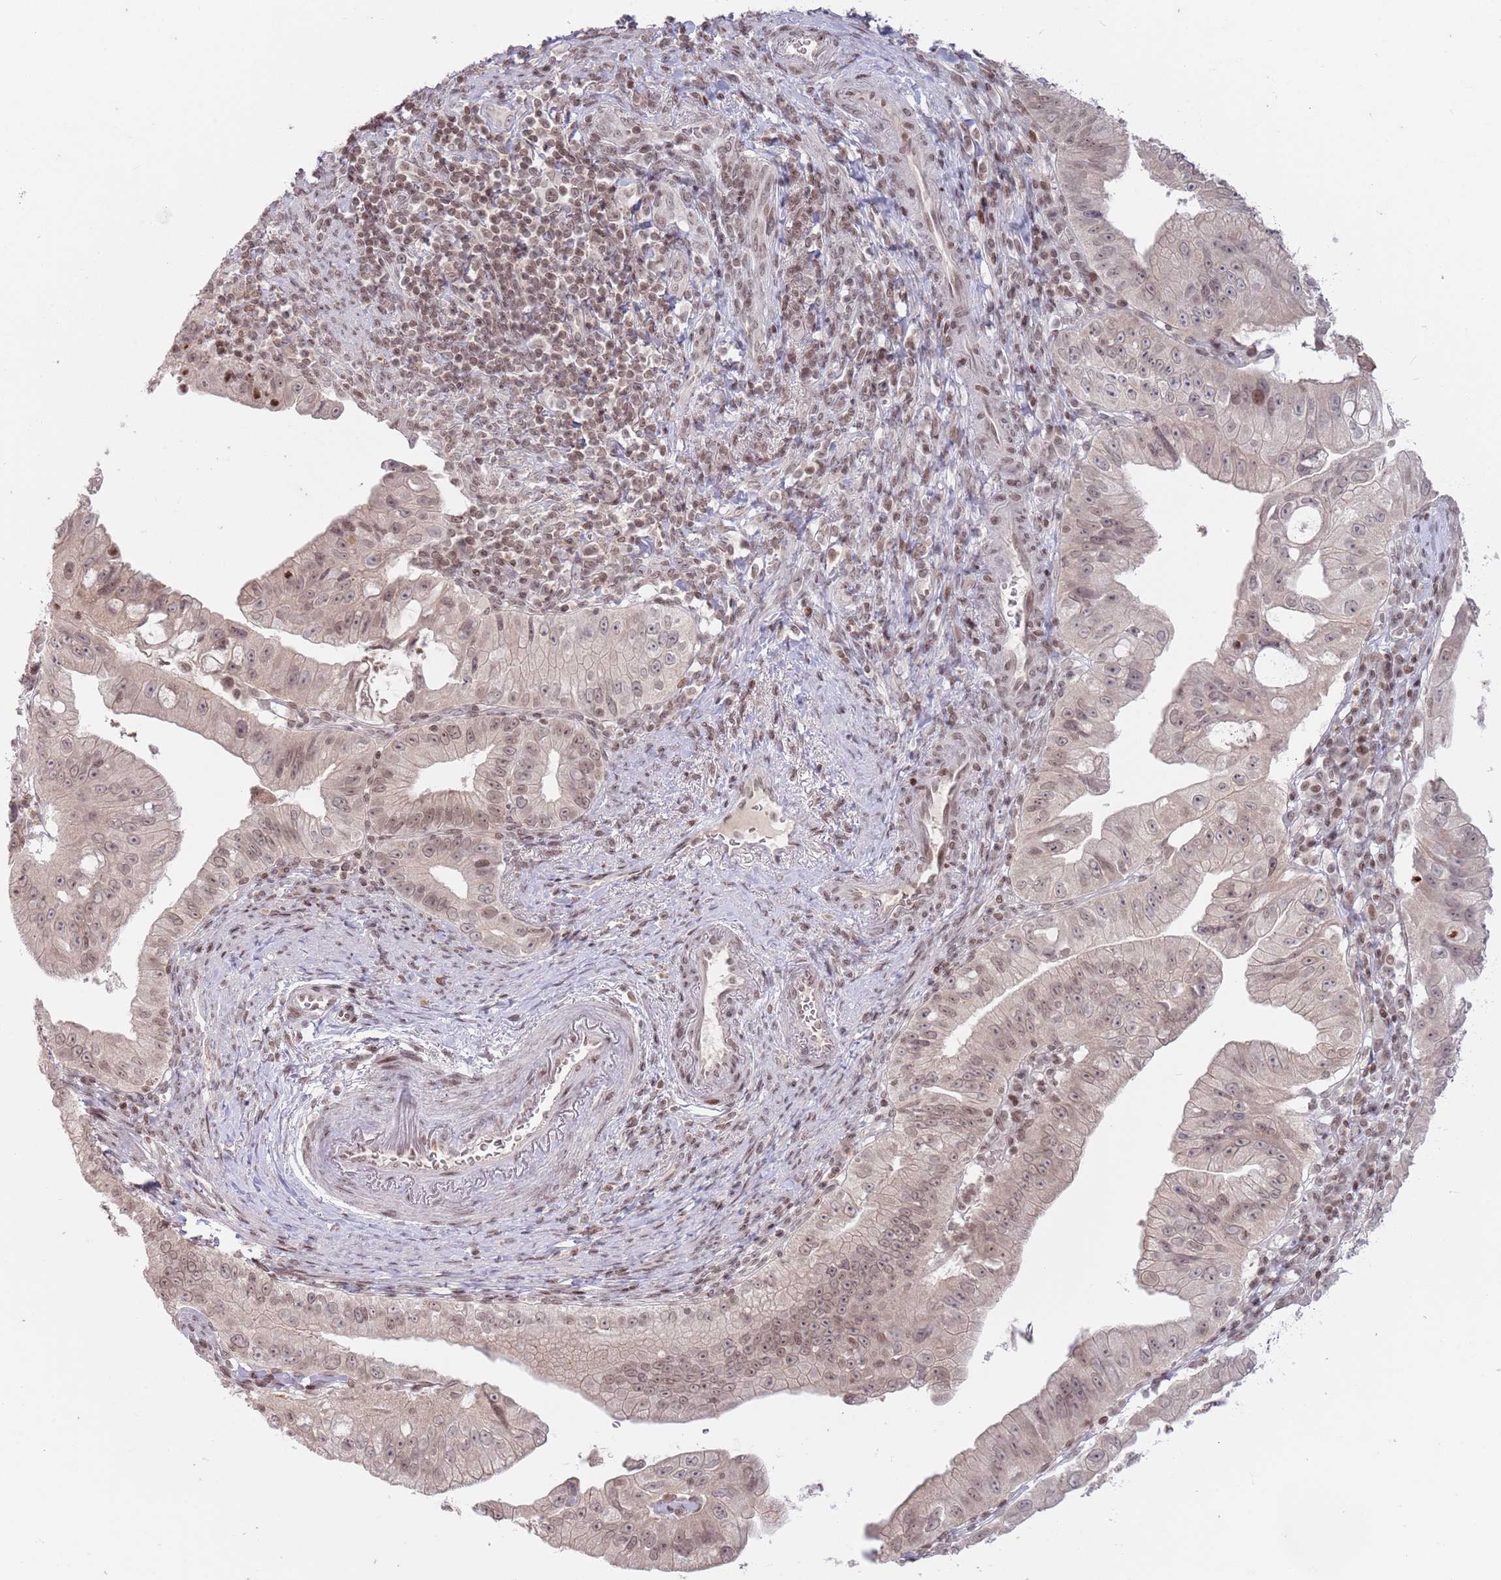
{"staining": {"intensity": "weak", "quantity": ">75%", "location": "nuclear"}, "tissue": "pancreatic cancer", "cell_type": "Tumor cells", "image_type": "cancer", "snomed": [{"axis": "morphology", "description": "Adenocarcinoma, NOS"}, {"axis": "topography", "description": "Pancreas"}], "caption": "DAB immunohistochemical staining of adenocarcinoma (pancreatic) displays weak nuclear protein expression in approximately >75% of tumor cells.", "gene": "SH3RF3", "patient": {"sex": "male", "age": 70}}